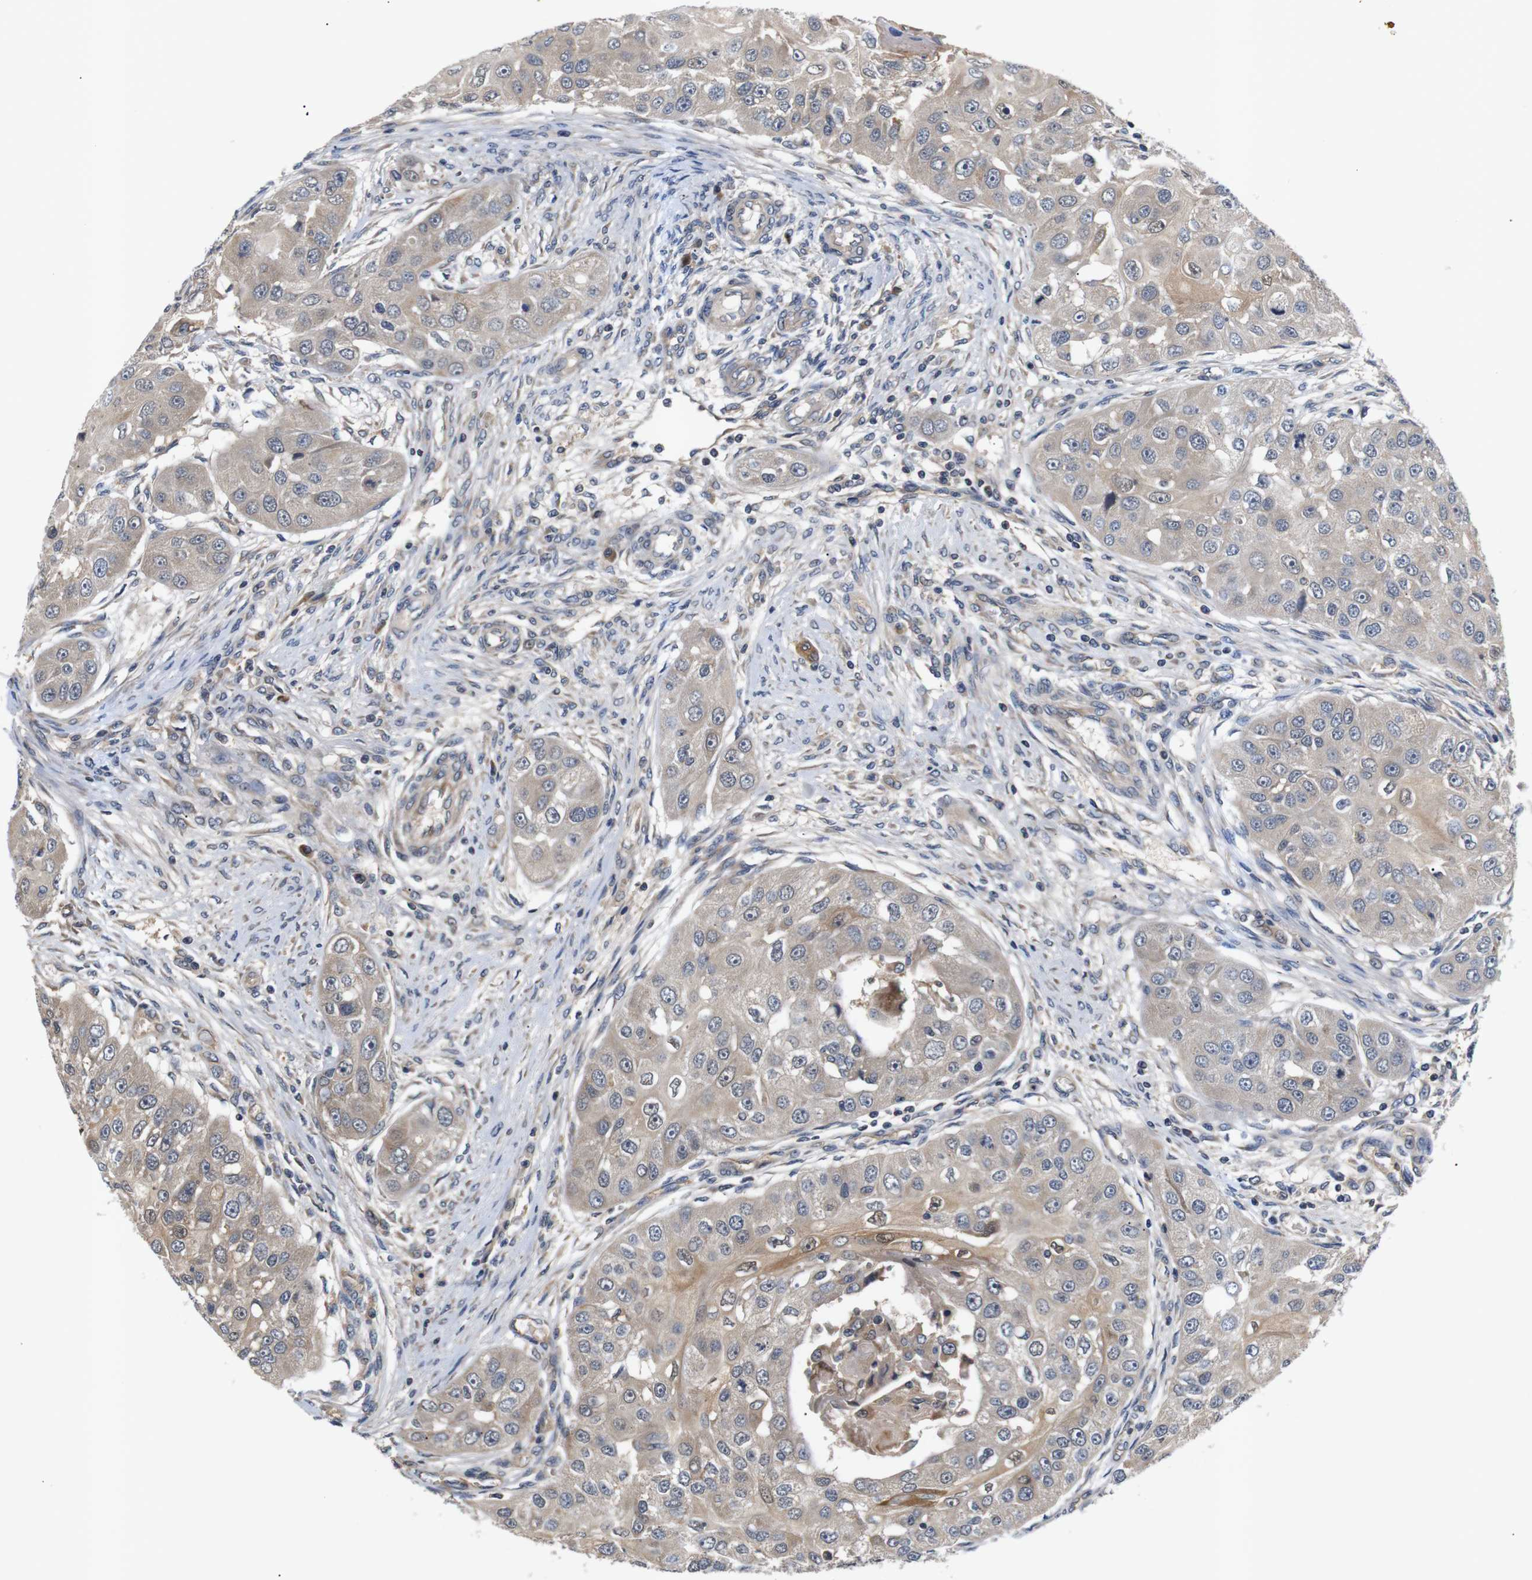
{"staining": {"intensity": "weak", "quantity": ">75%", "location": "cytoplasmic/membranous"}, "tissue": "head and neck cancer", "cell_type": "Tumor cells", "image_type": "cancer", "snomed": [{"axis": "morphology", "description": "Normal tissue, NOS"}, {"axis": "morphology", "description": "Squamous cell carcinoma, NOS"}, {"axis": "topography", "description": "Skeletal muscle"}, {"axis": "topography", "description": "Head-Neck"}], "caption": "The image reveals immunohistochemical staining of head and neck cancer (squamous cell carcinoma). There is weak cytoplasmic/membranous staining is seen in about >75% of tumor cells. Nuclei are stained in blue.", "gene": "RIPK1", "patient": {"sex": "male", "age": 51}}